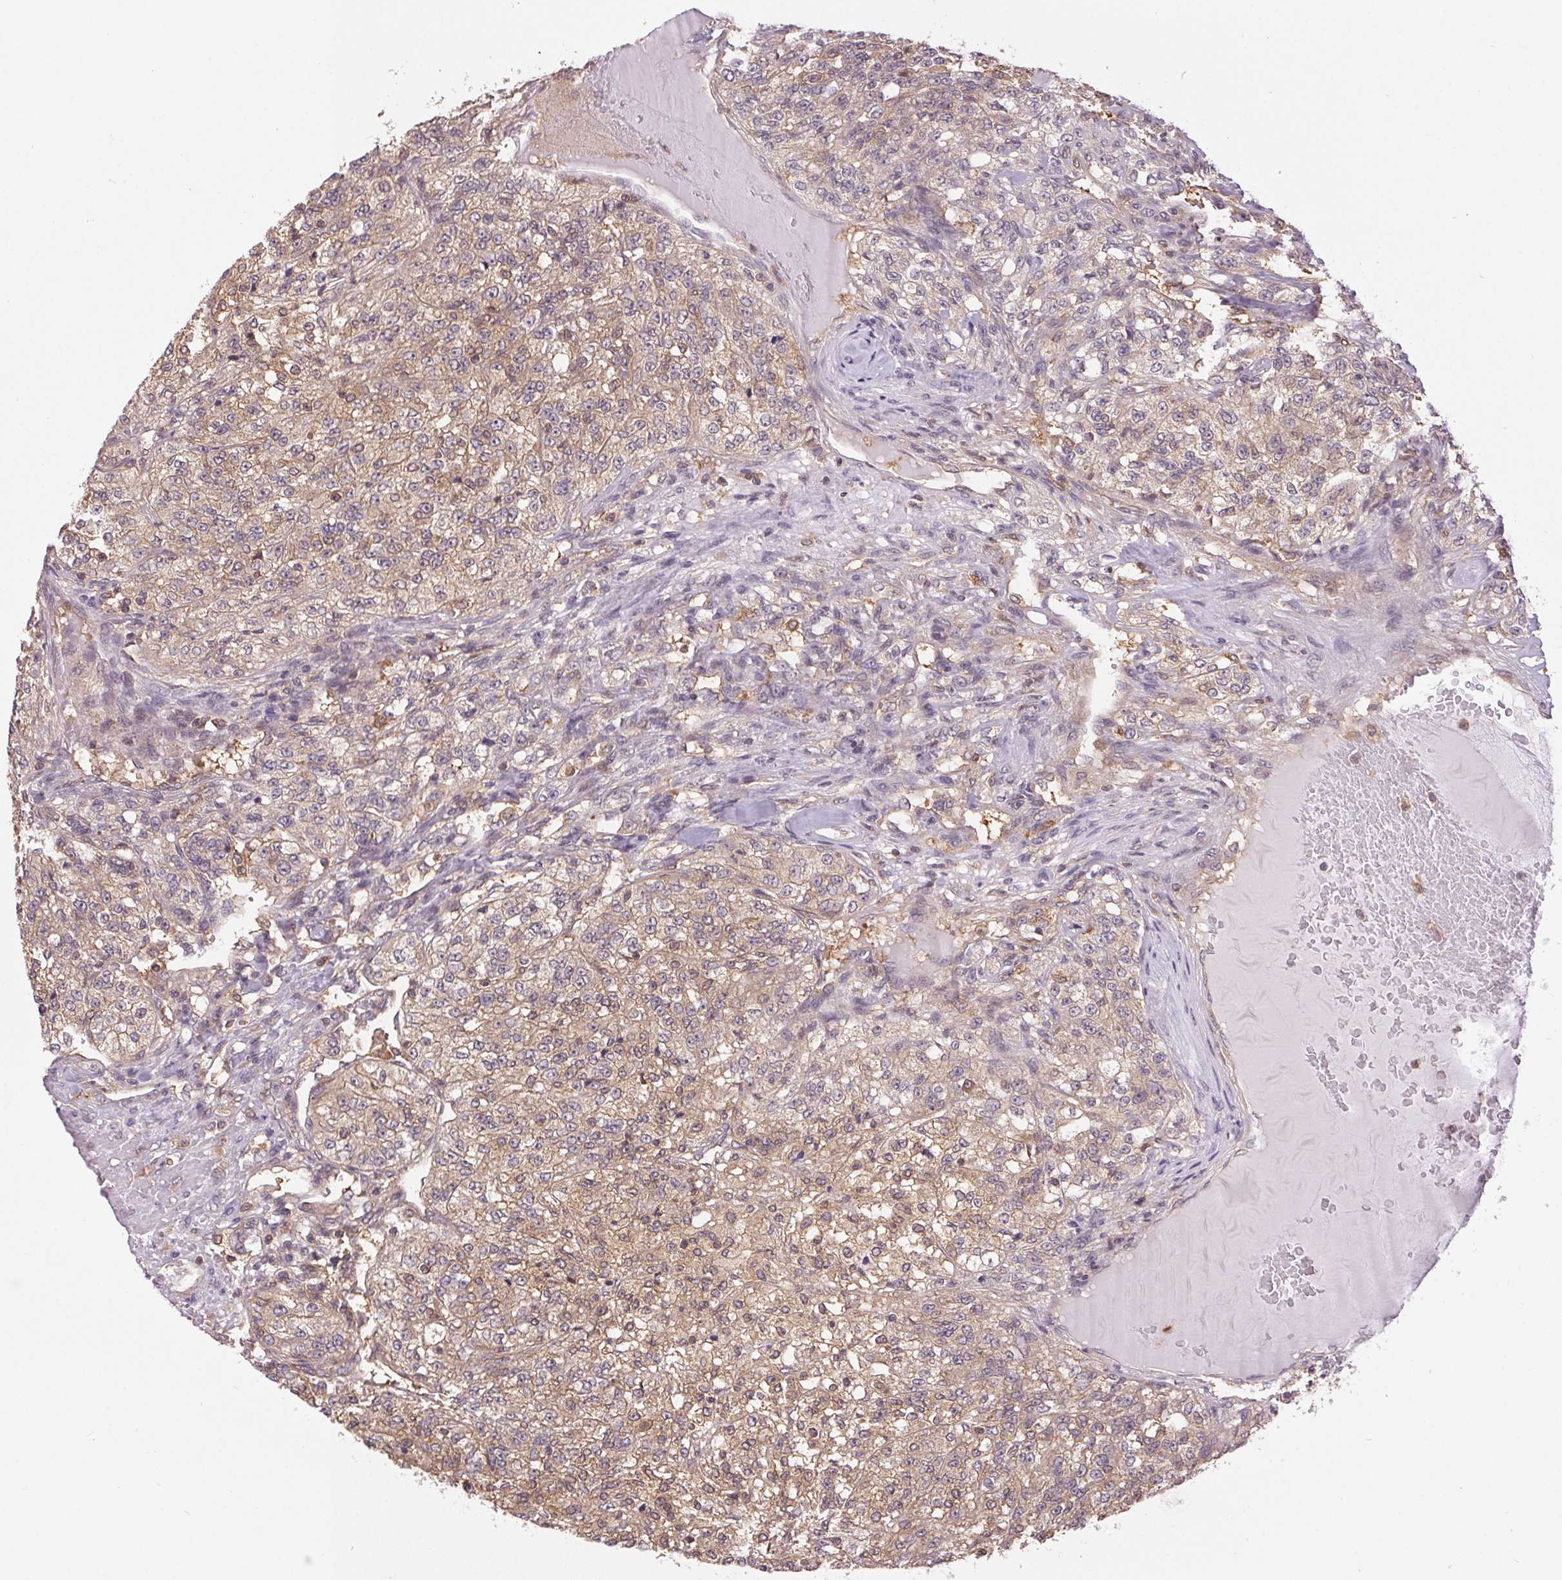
{"staining": {"intensity": "weak", "quantity": "25%-75%", "location": "cytoplasmic/membranous"}, "tissue": "renal cancer", "cell_type": "Tumor cells", "image_type": "cancer", "snomed": [{"axis": "morphology", "description": "Adenocarcinoma, NOS"}, {"axis": "topography", "description": "Kidney"}], "caption": "IHC (DAB) staining of human adenocarcinoma (renal) exhibits weak cytoplasmic/membranous protein expression in about 25%-75% of tumor cells.", "gene": "GDI2", "patient": {"sex": "female", "age": 63}}